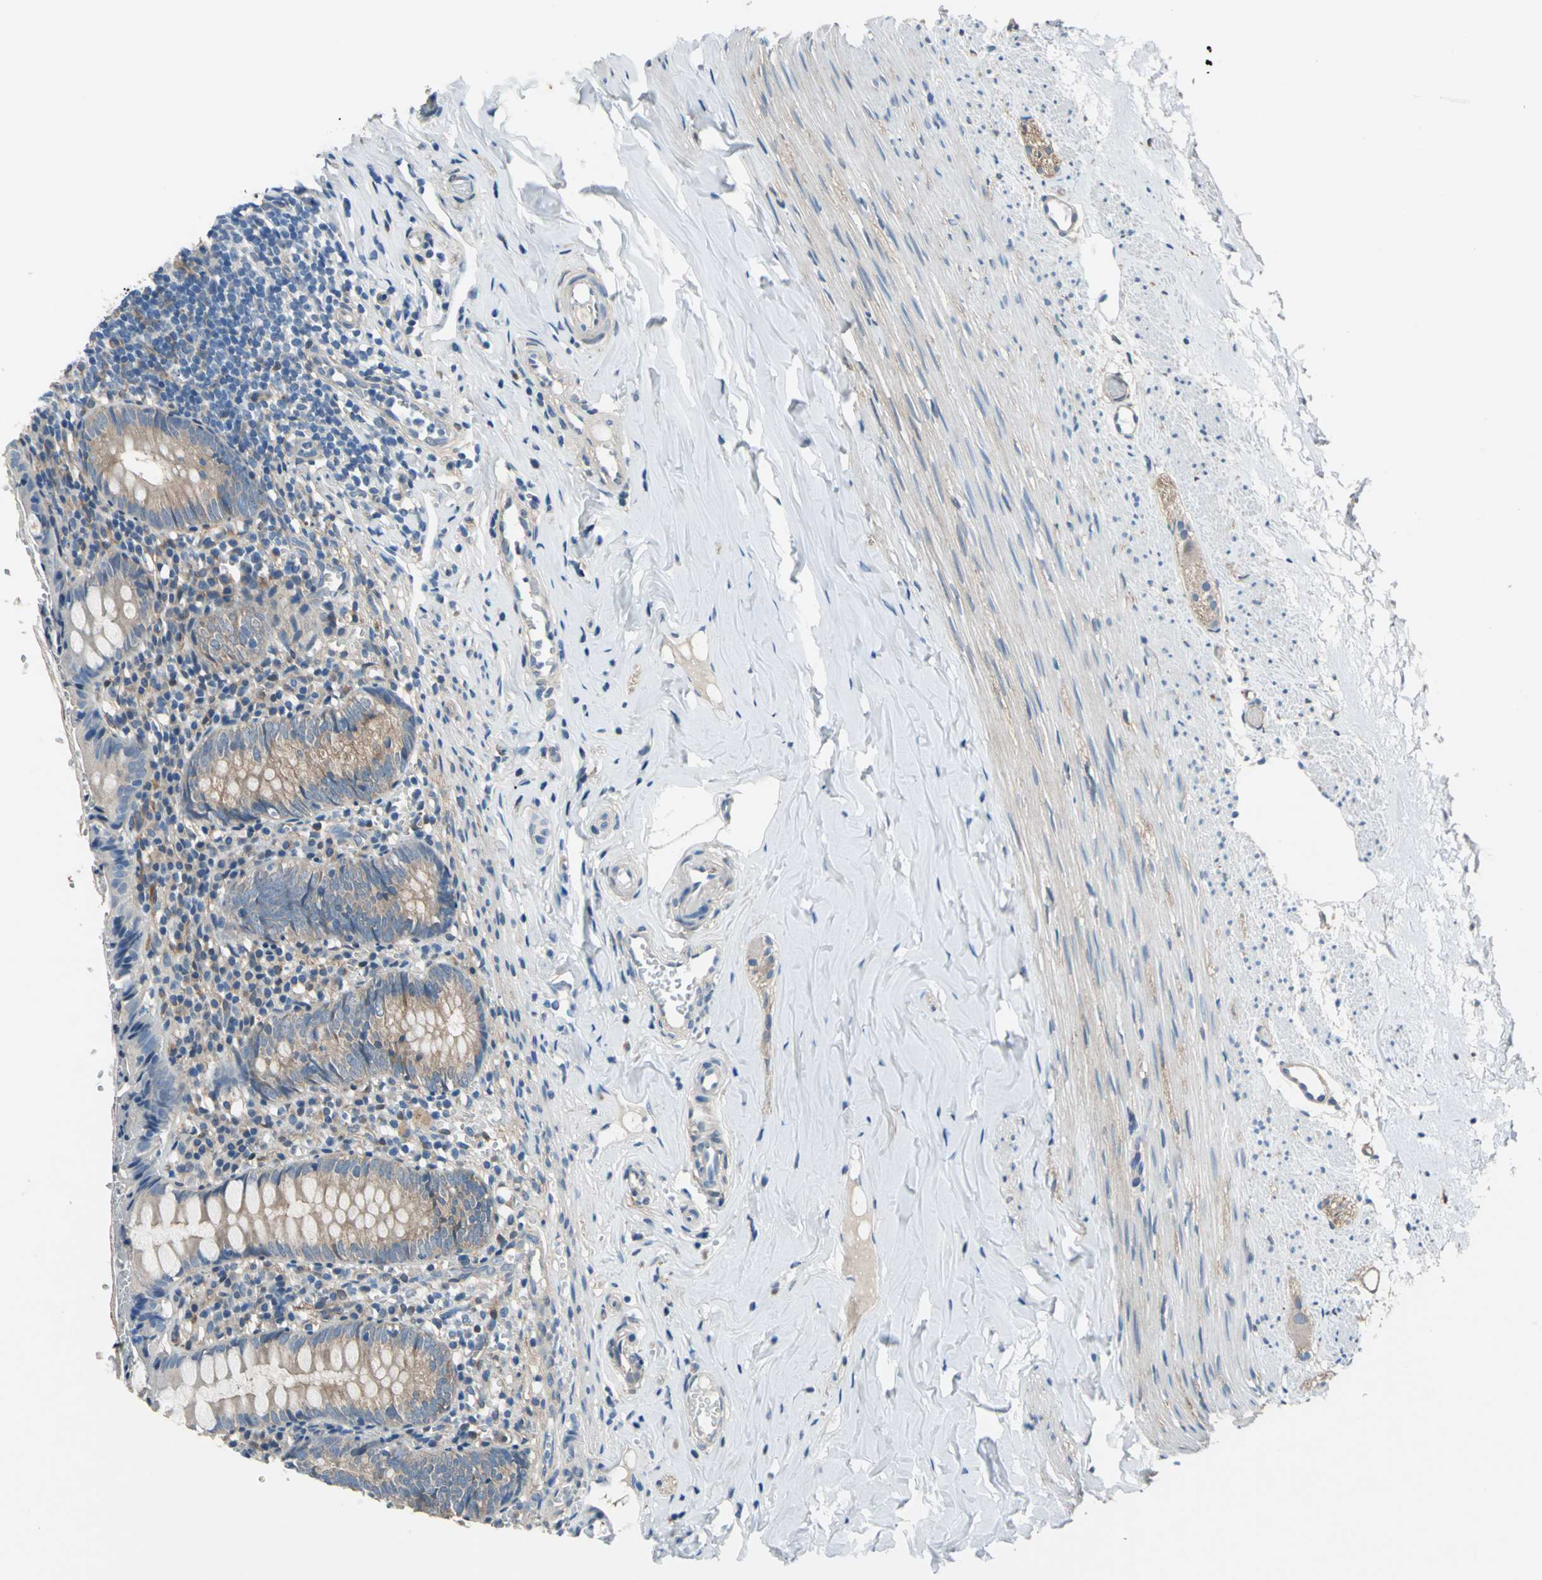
{"staining": {"intensity": "weak", "quantity": "<25%", "location": "cytoplasmic/membranous"}, "tissue": "appendix", "cell_type": "Glandular cells", "image_type": "normal", "snomed": [{"axis": "morphology", "description": "Normal tissue, NOS"}, {"axis": "topography", "description": "Appendix"}], "caption": "DAB (3,3'-diaminobenzidine) immunohistochemical staining of benign appendix exhibits no significant positivity in glandular cells.", "gene": "CDC42EP1", "patient": {"sex": "female", "age": 10}}